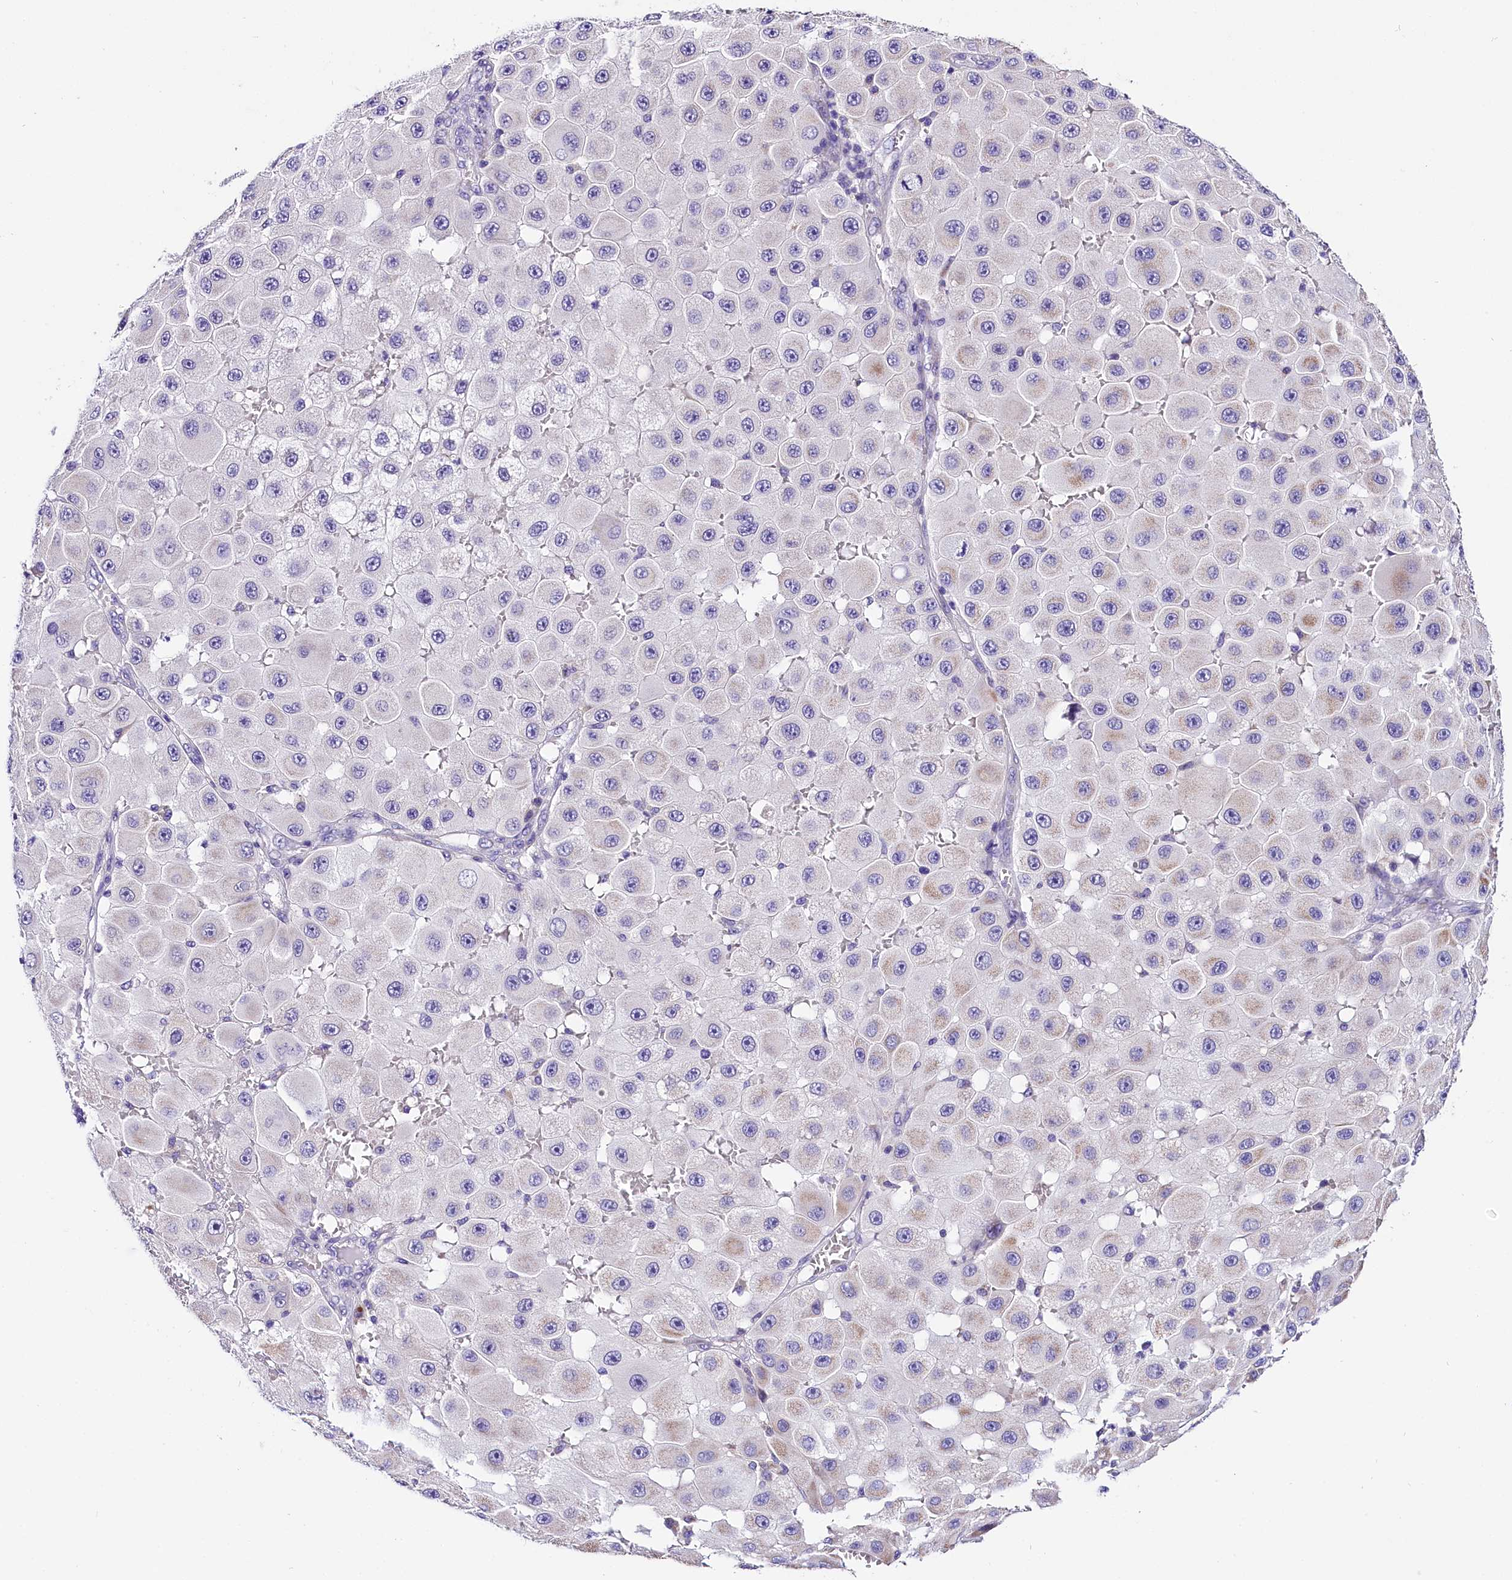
{"staining": {"intensity": "weak", "quantity": "<25%", "location": "cytoplasmic/membranous"}, "tissue": "melanoma", "cell_type": "Tumor cells", "image_type": "cancer", "snomed": [{"axis": "morphology", "description": "Malignant melanoma, NOS"}, {"axis": "topography", "description": "Skin"}], "caption": "Tumor cells are negative for protein expression in human melanoma.", "gene": "ACAA2", "patient": {"sex": "female", "age": 81}}